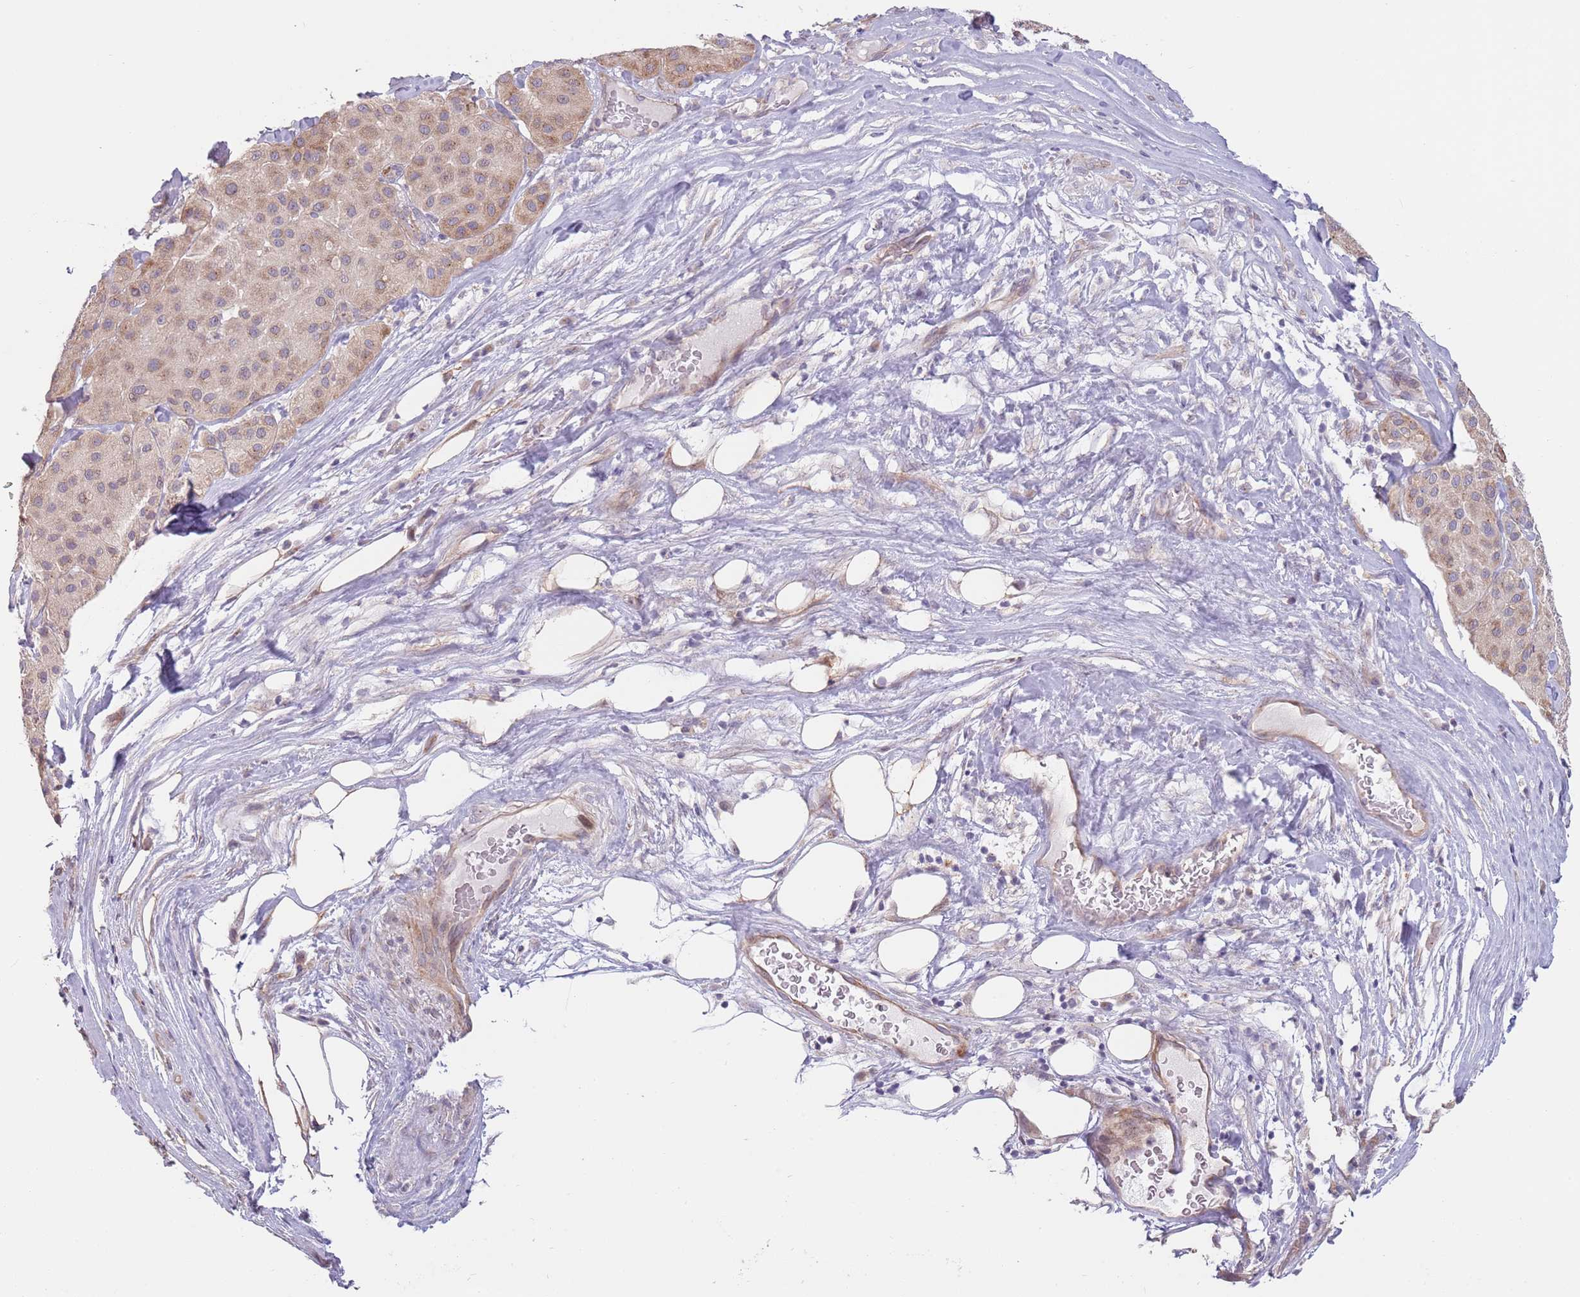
{"staining": {"intensity": "weak", "quantity": "25%-75%", "location": "cytoplasmic/membranous"}, "tissue": "melanoma", "cell_type": "Tumor cells", "image_type": "cancer", "snomed": [{"axis": "morphology", "description": "Malignant melanoma, Metastatic site"}, {"axis": "topography", "description": "Smooth muscle"}], "caption": "Malignant melanoma (metastatic site) tissue displays weak cytoplasmic/membranous positivity in approximately 25%-75% of tumor cells, visualized by immunohistochemistry. (Brightfield microscopy of DAB IHC at high magnification).", "gene": "LDHD", "patient": {"sex": "male", "age": 41}}